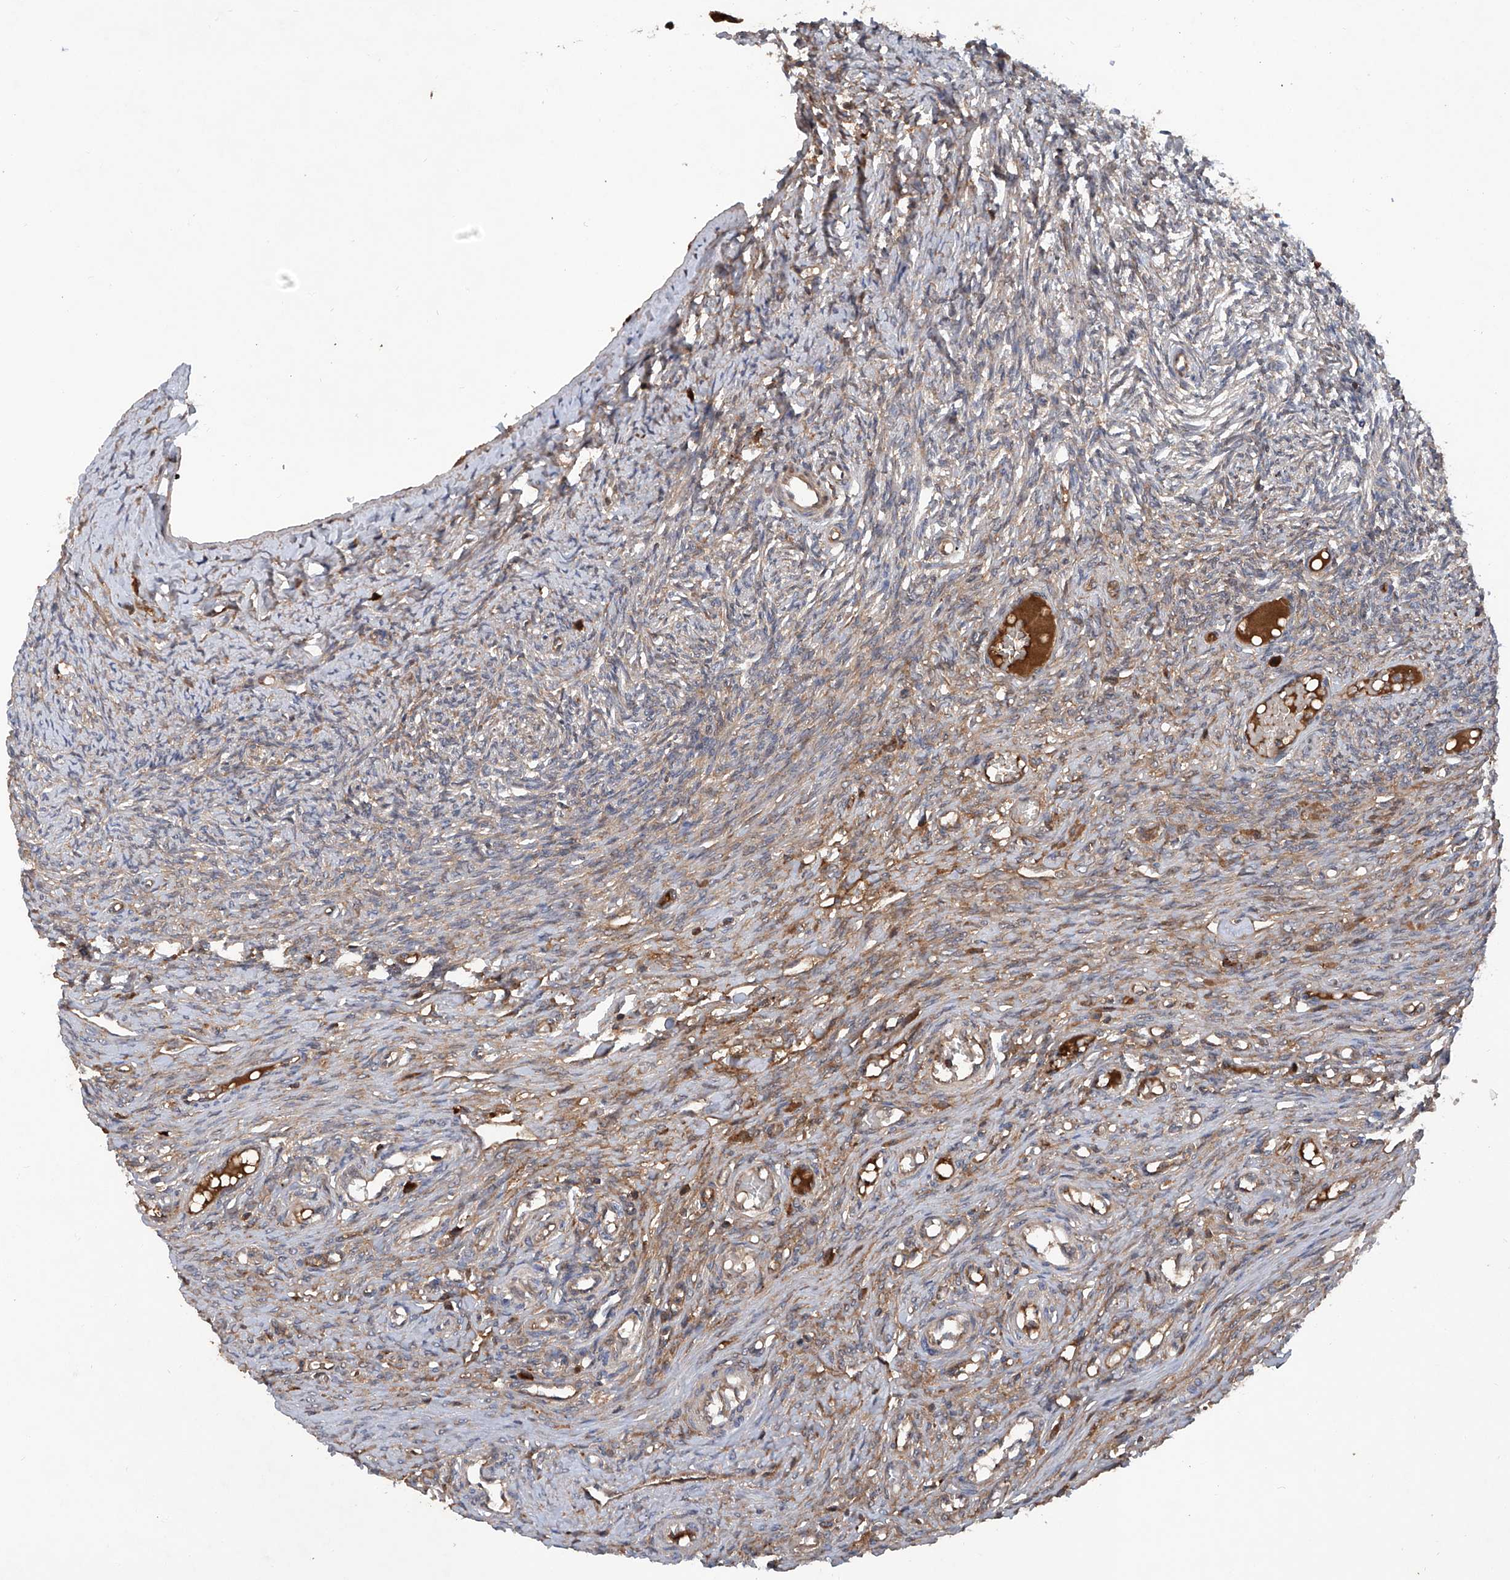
{"staining": {"intensity": "strong", "quantity": ">75%", "location": "cytoplasmic/membranous"}, "tissue": "ovary", "cell_type": "Follicle cells", "image_type": "normal", "snomed": [{"axis": "morphology", "description": "Adenocarcinoma, NOS"}, {"axis": "topography", "description": "Endometrium"}], "caption": "Immunohistochemistry micrograph of benign ovary: ovary stained using immunohistochemistry shows high levels of strong protein expression localized specifically in the cytoplasmic/membranous of follicle cells, appearing as a cytoplasmic/membranous brown color.", "gene": "ASCC3", "patient": {"sex": "female", "age": 32}}